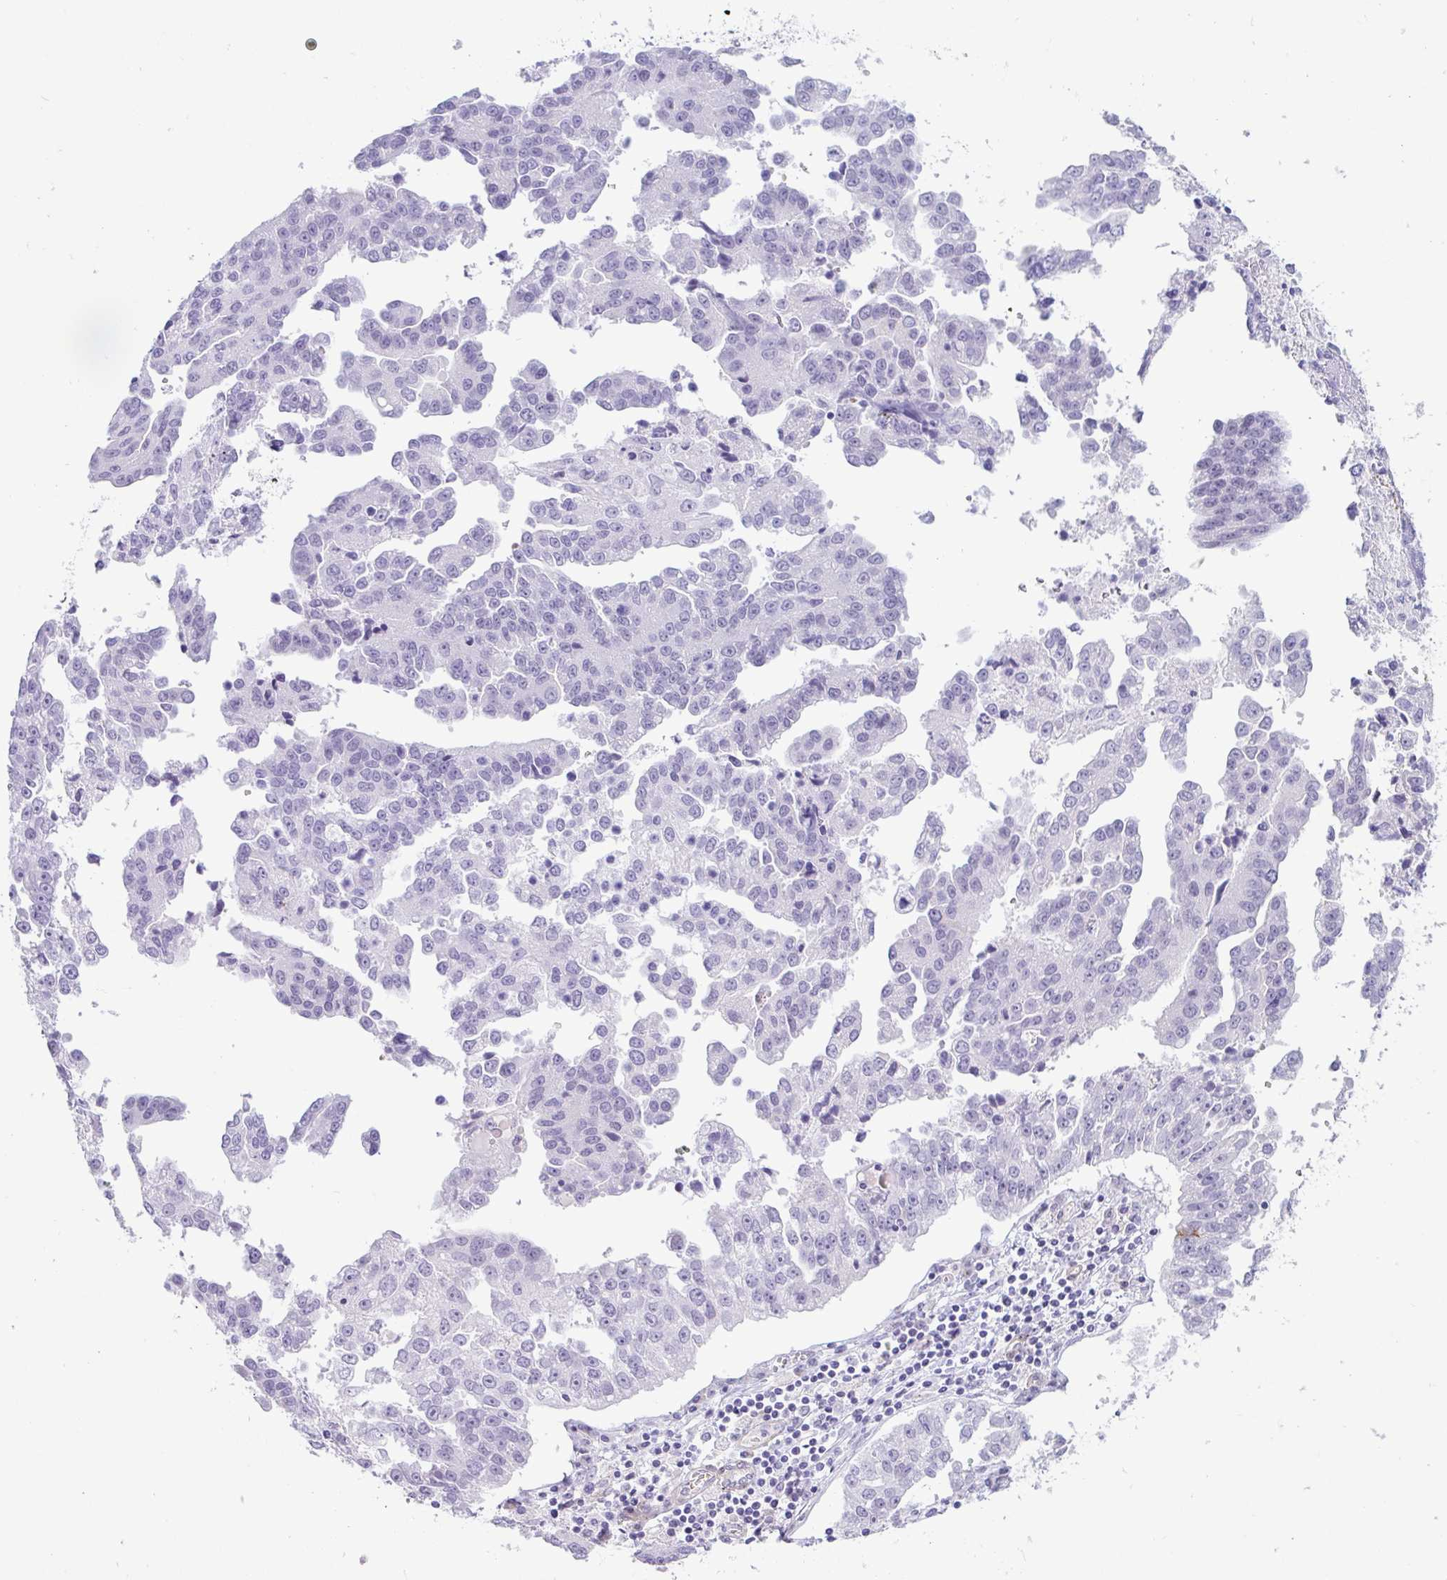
{"staining": {"intensity": "negative", "quantity": "none", "location": "none"}, "tissue": "ovarian cancer", "cell_type": "Tumor cells", "image_type": "cancer", "snomed": [{"axis": "morphology", "description": "Cystadenocarcinoma, serous, NOS"}, {"axis": "topography", "description": "Ovary"}], "caption": "High power microscopy micrograph of an IHC micrograph of ovarian cancer (serous cystadenocarcinoma), revealing no significant staining in tumor cells.", "gene": "UBL3", "patient": {"sex": "female", "age": 75}}